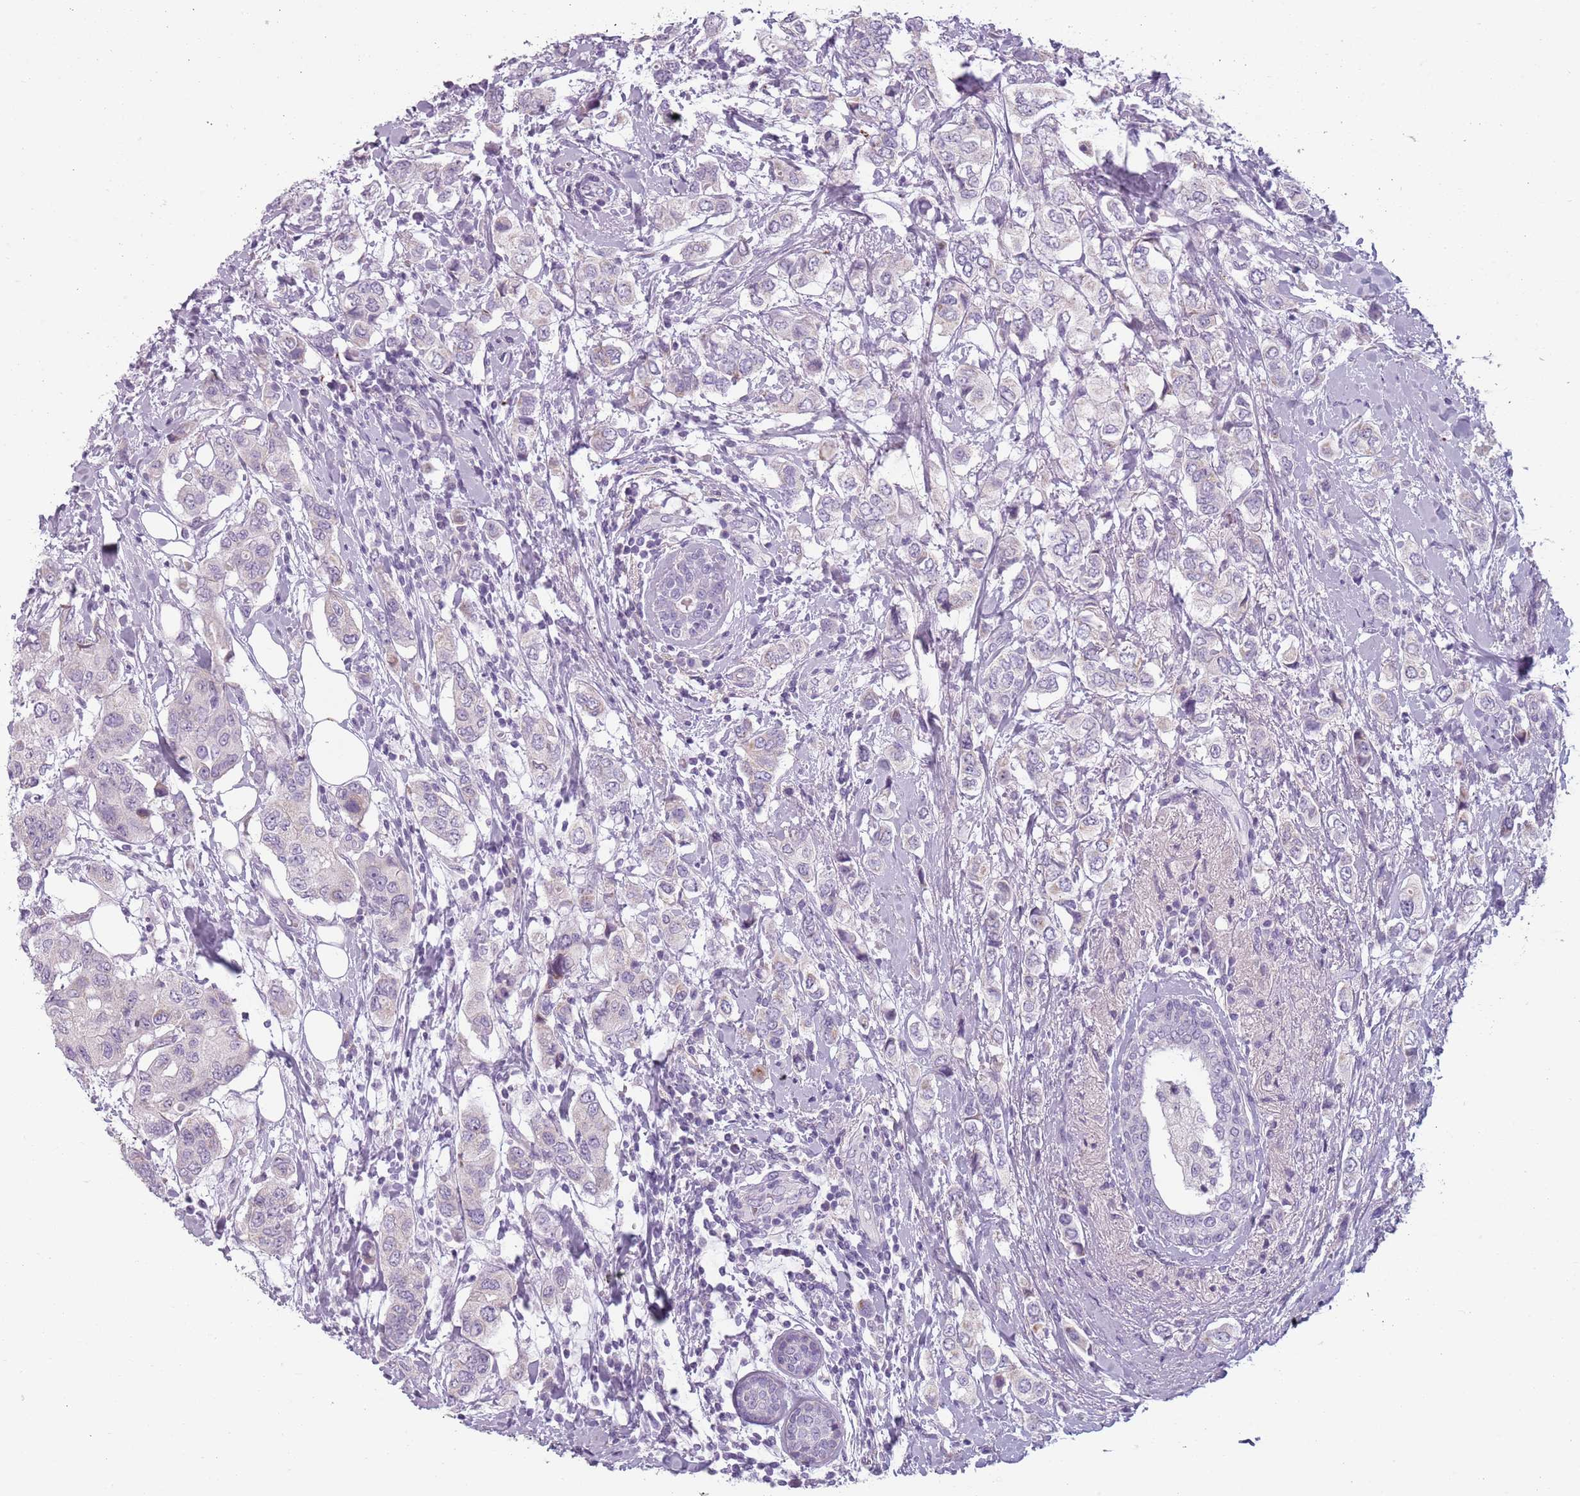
{"staining": {"intensity": "negative", "quantity": "none", "location": "none"}, "tissue": "breast cancer", "cell_type": "Tumor cells", "image_type": "cancer", "snomed": [{"axis": "morphology", "description": "Lobular carcinoma"}, {"axis": "topography", "description": "Breast"}], "caption": "Tumor cells show no significant protein expression in breast lobular carcinoma. (DAB (3,3'-diaminobenzidine) immunohistochemistry visualized using brightfield microscopy, high magnification).", "gene": "MEGF8", "patient": {"sex": "female", "age": 51}}